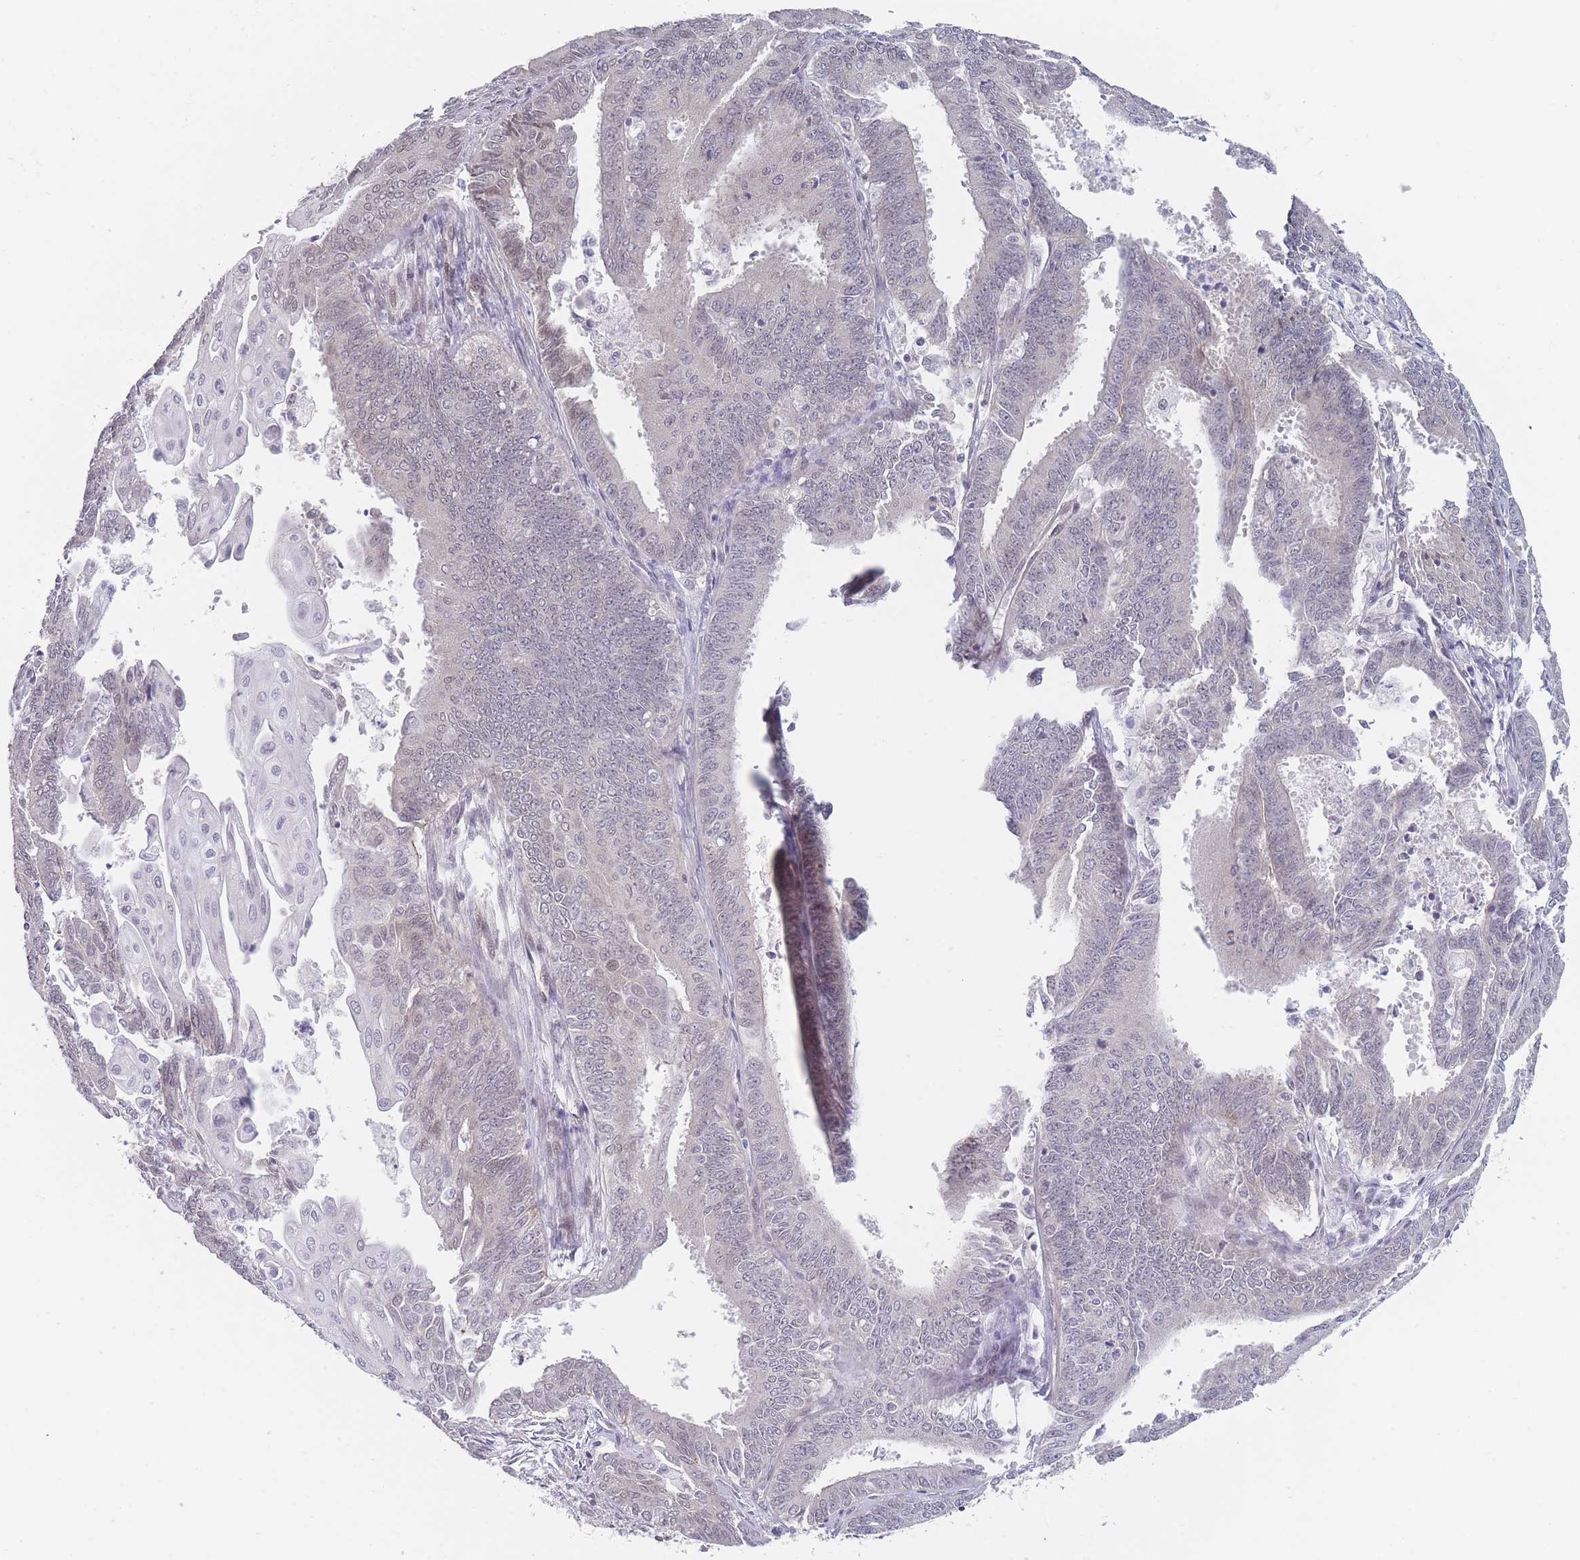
{"staining": {"intensity": "negative", "quantity": "none", "location": "none"}, "tissue": "endometrial cancer", "cell_type": "Tumor cells", "image_type": "cancer", "snomed": [{"axis": "morphology", "description": "Adenocarcinoma, NOS"}, {"axis": "topography", "description": "Endometrium"}], "caption": "Tumor cells show no significant expression in endometrial cancer.", "gene": "ANKRD10", "patient": {"sex": "female", "age": 73}}